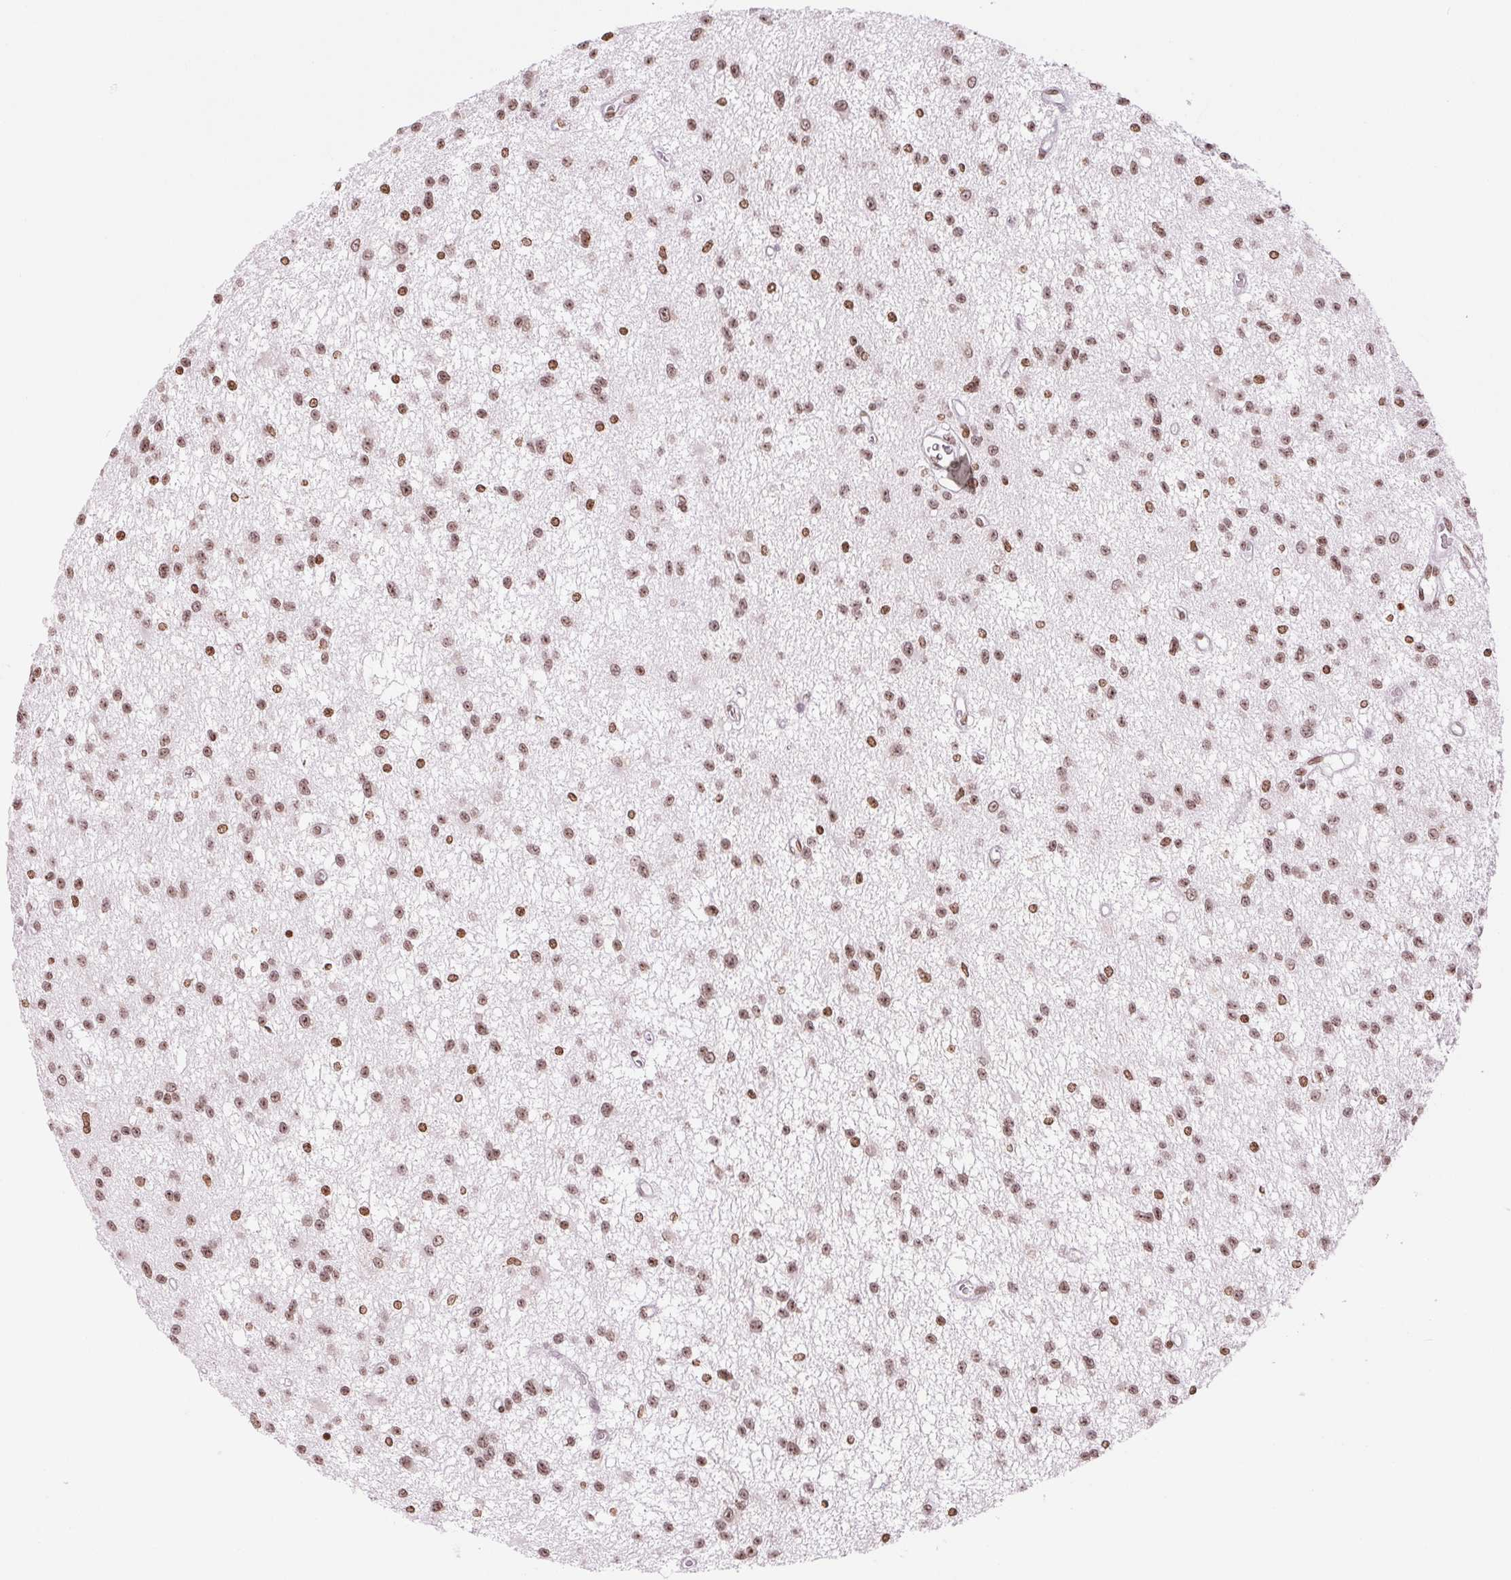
{"staining": {"intensity": "moderate", "quantity": ">75%", "location": "nuclear"}, "tissue": "glioma", "cell_type": "Tumor cells", "image_type": "cancer", "snomed": [{"axis": "morphology", "description": "Glioma, malignant, Low grade"}, {"axis": "topography", "description": "Brain"}], "caption": "There is medium levels of moderate nuclear staining in tumor cells of malignant glioma (low-grade), as demonstrated by immunohistochemical staining (brown color).", "gene": "SMIM12", "patient": {"sex": "male", "age": 43}}